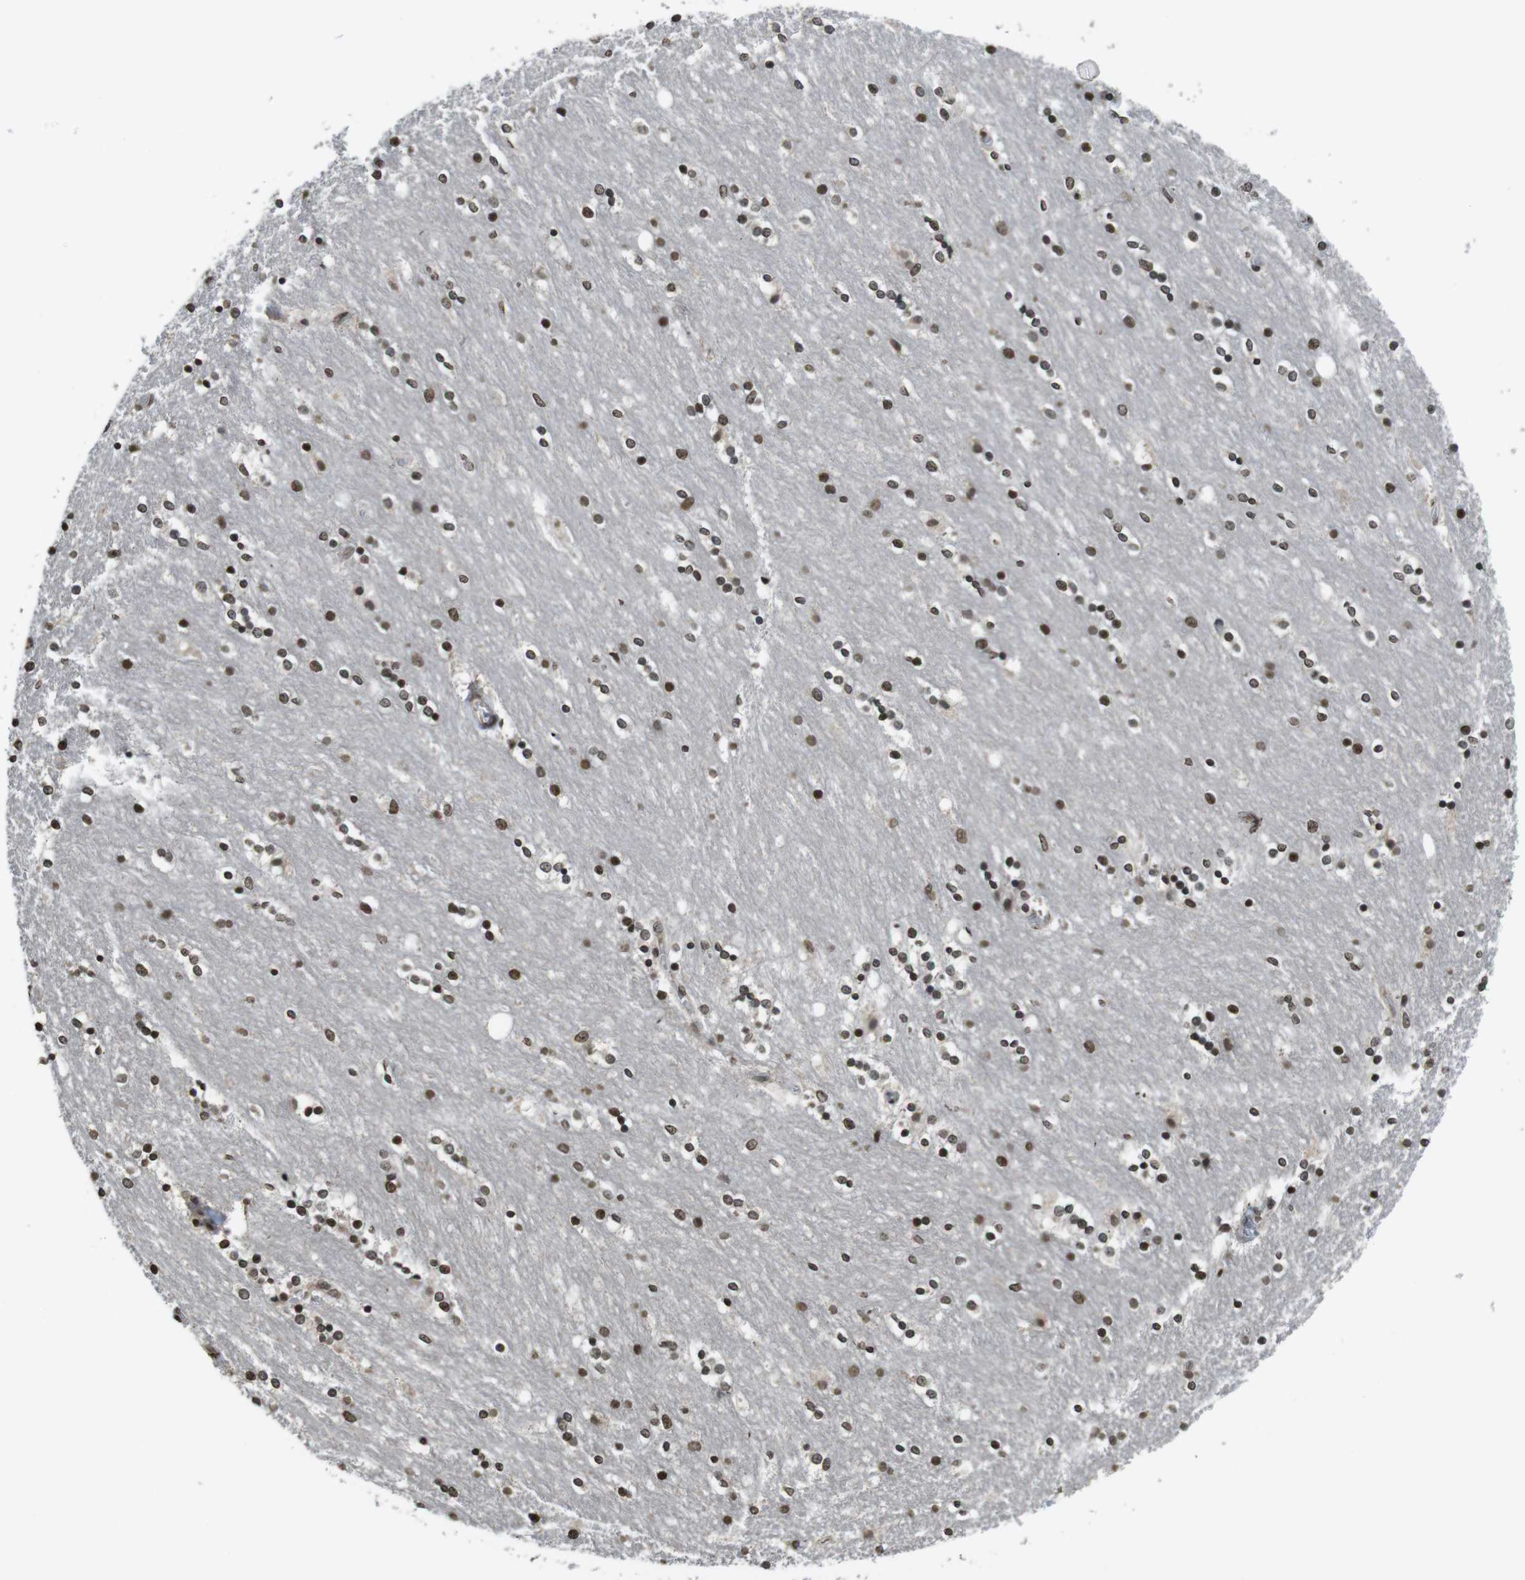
{"staining": {"intensity": "strong", "quantity": ">75%", "location": "nuclear"}, "tissue": "caudate", "cell_type": "Glial cells", "image_type": "normal", "snomed": [{"axis": "morphology", "description": "Normal tissue, NOS"}, {"axis": "topography", "description": "Lateral ventricle wall"}], "caption": "Immunohistochemical staining of normal caudate reveals >75% levels of strong nuclear protein expression in about >75% of glial cells.", "gene": "MAF", "patient": {"sex": "female", "age": 54}}